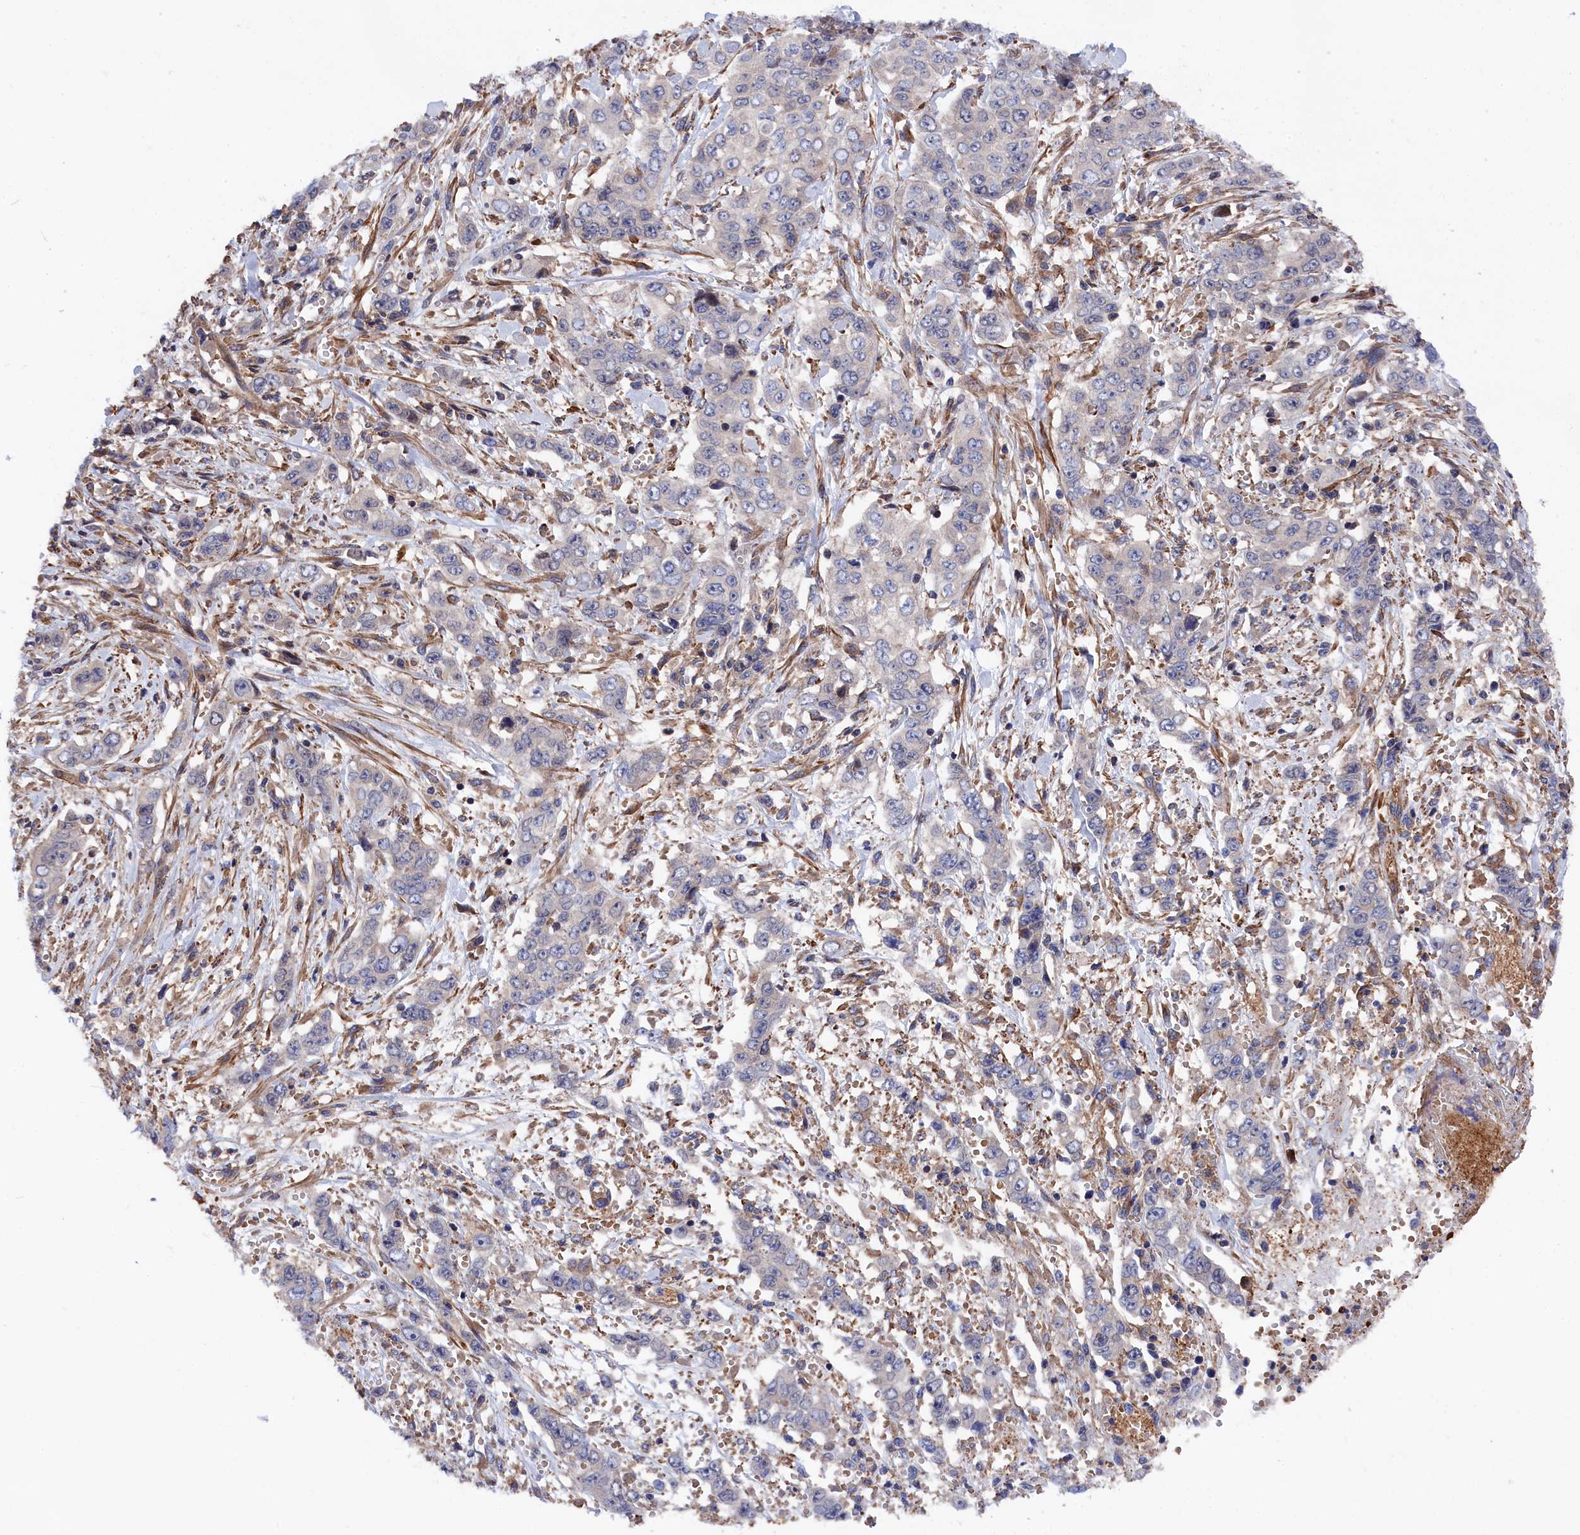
{"staining": {"intensity": "negative", "quantity": "none", "location": "none"}, "tissue": "stomach cancer", "cell_type": "Tumor cells", "image_type": "cancer", "snomed": [{"axis": "morphology", "description": "Adenocarcinoma, NOS"}, {"axis": "topography", "description": "Stomach, upper"}], "caption": "Protein analysis of stomach cancer (adenocarcinoma) exhibits no significant positivity in tumor cells. (Stains: DAB immunohistochemistry (IHC) with hematoxylin counter stain, Microscopy: brightfield microscopy at high magnification).", "gene": "LDHD", "patient": {"sex": "male", "age": 62}}